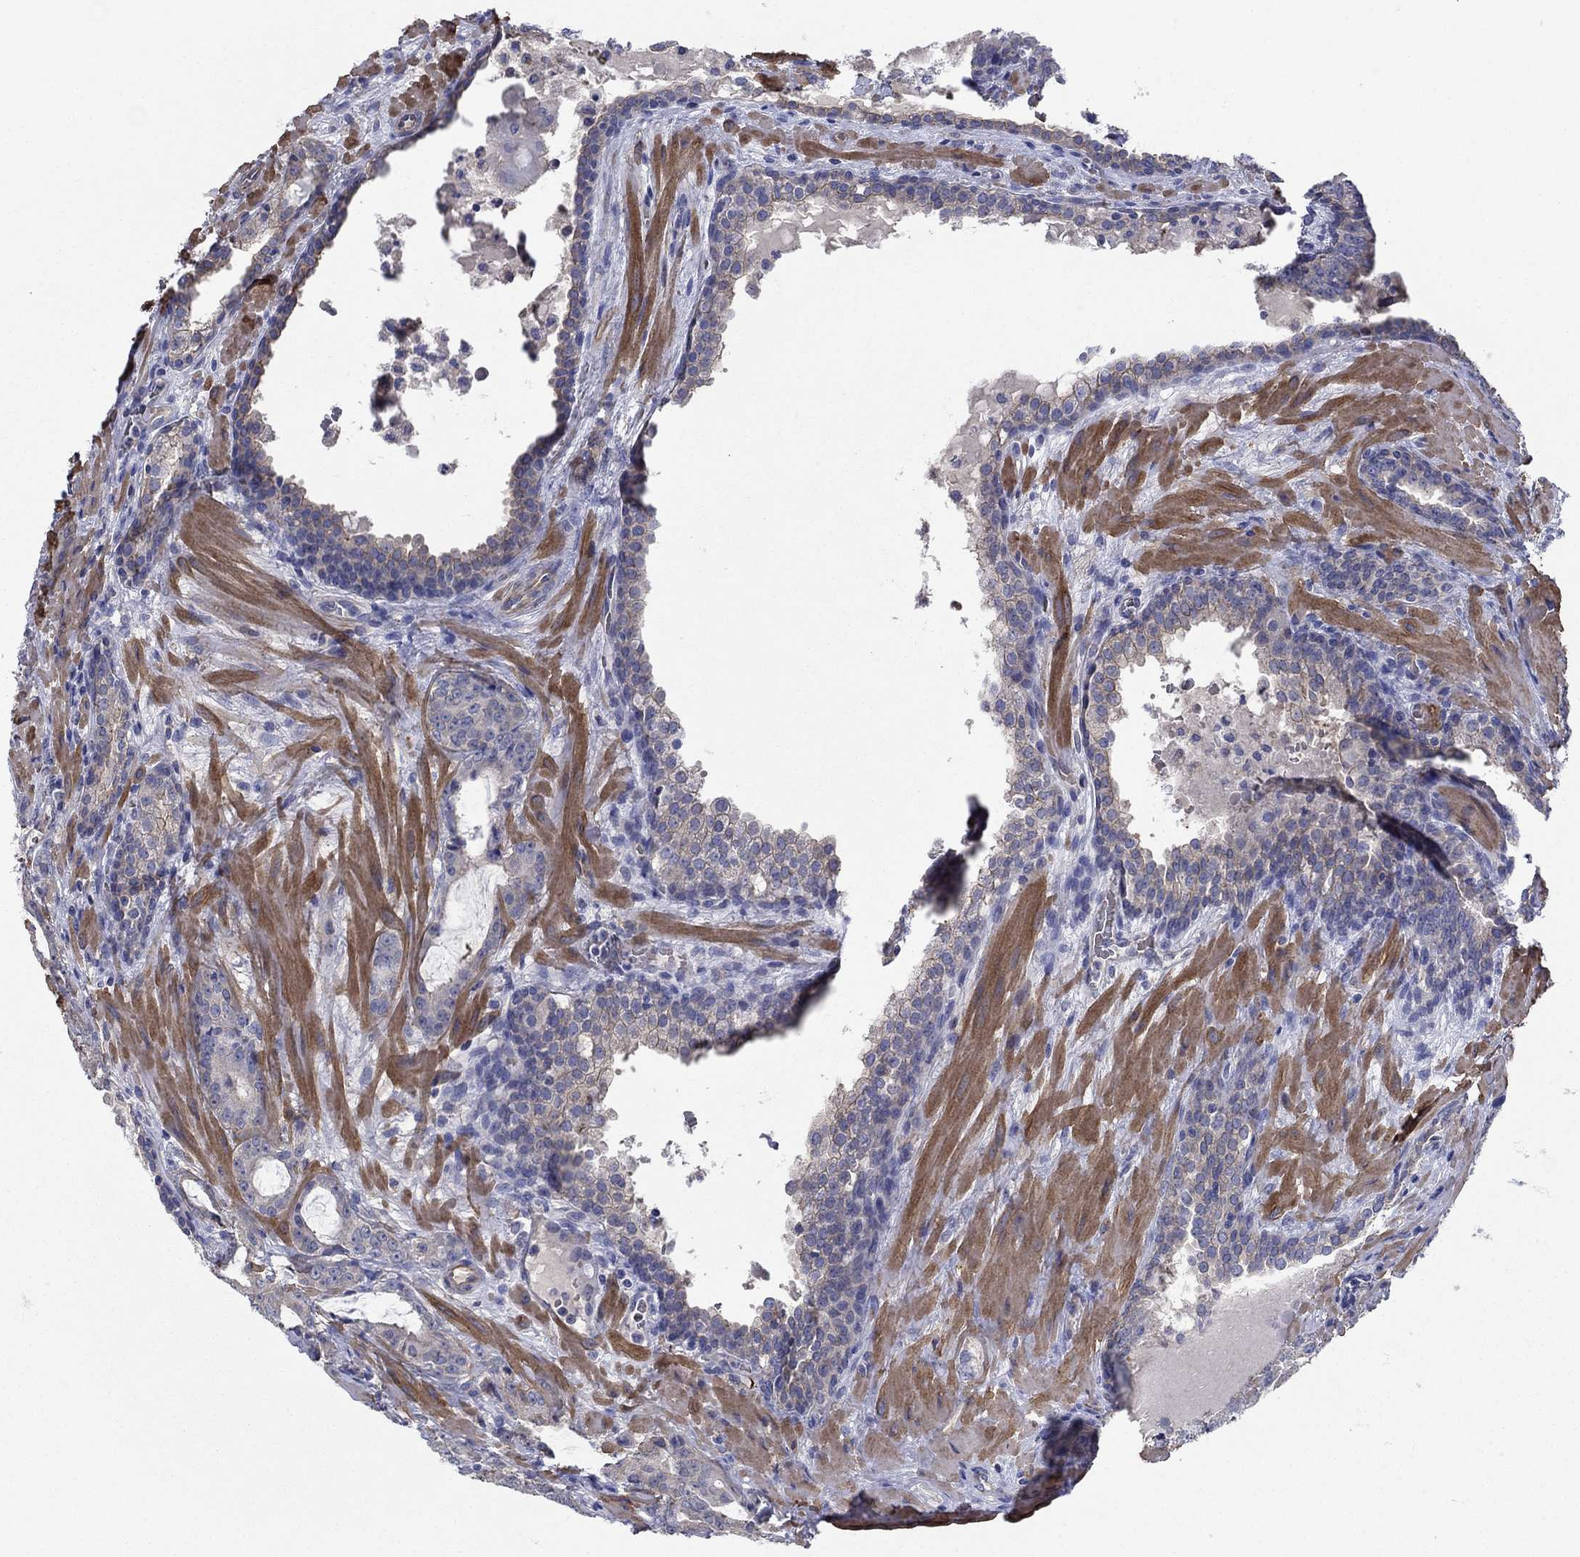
{"staining": {"intensity": "negative", "quantity": "none", "location": "none"}, "tissue": "prostate cancer", "cell_type": "Tumor cells", "image_type": "cancer", "snomed": [{"axis": "morphology", "description": "Adenocarcinoma, NOS"}, {"axis": "topography", "description": "Prostate"}], "caption": "Tumor cells show no significant positivity in prostate cancer (adenocarcinoma).", "gene": "FLNC", "patient": {"sex": "male", "age": 69}}